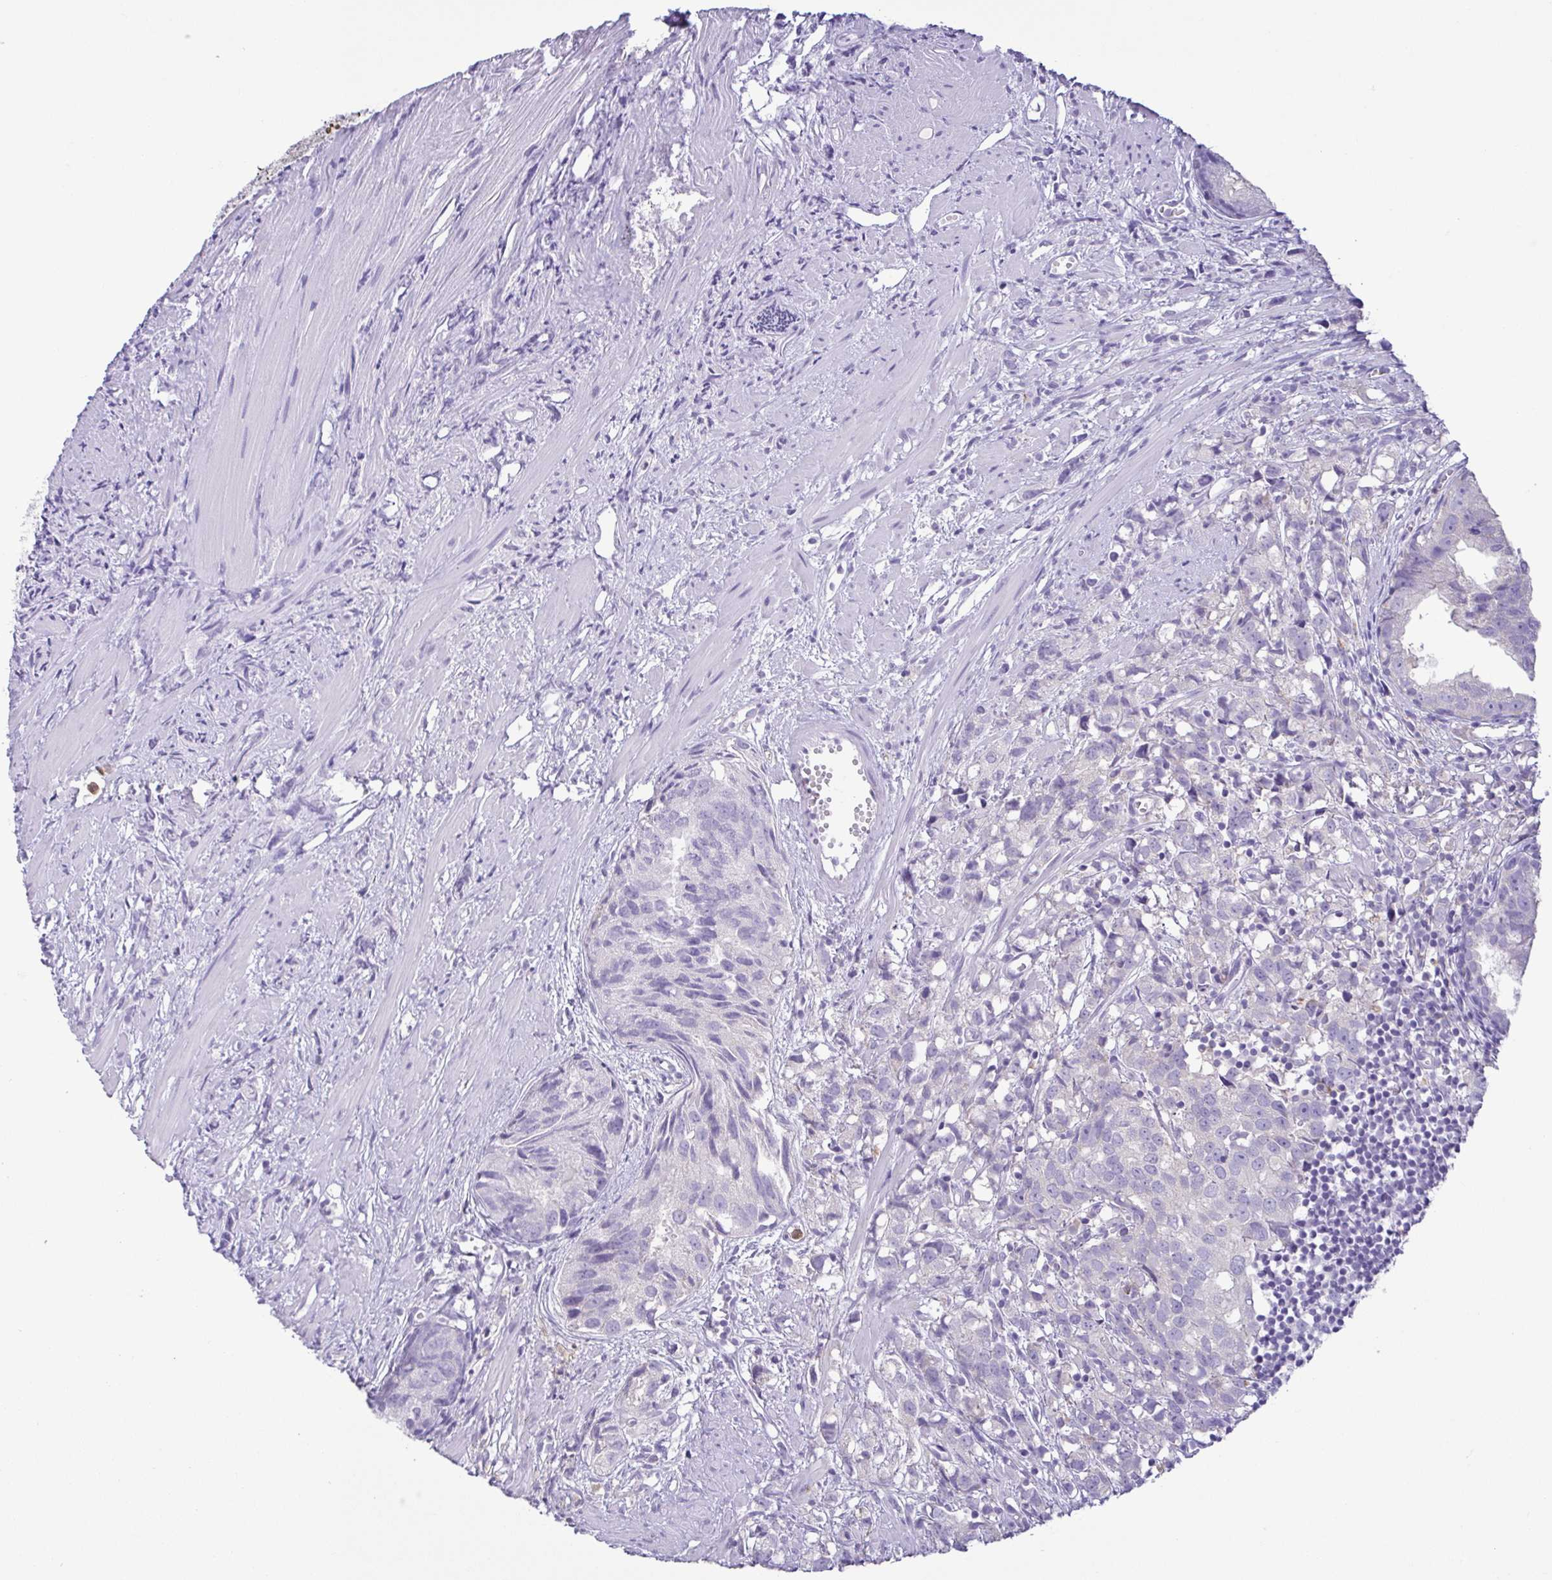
{"staining": {"intensity": "negative", "quantity": "none", "location": "none"}, "tissue": "prostate cancer", "cell_type": "Tumor cells", "image_type": "cancer", "snomed": [{"axis": "morphology", "description": "Adenocarcinoma, High grade"}, {"axis": "topography", "description": "Prostate"}], "caption": "There is no significant staining in tumor cells of prostate high-grade adenocarcinoma. (DAB (3,3'-diaminobenzidine) immunohistochemistry (IHC), high magnification).", "gene": "ATP6V1G2", "patient": {"sex": "male", "age": 58}}